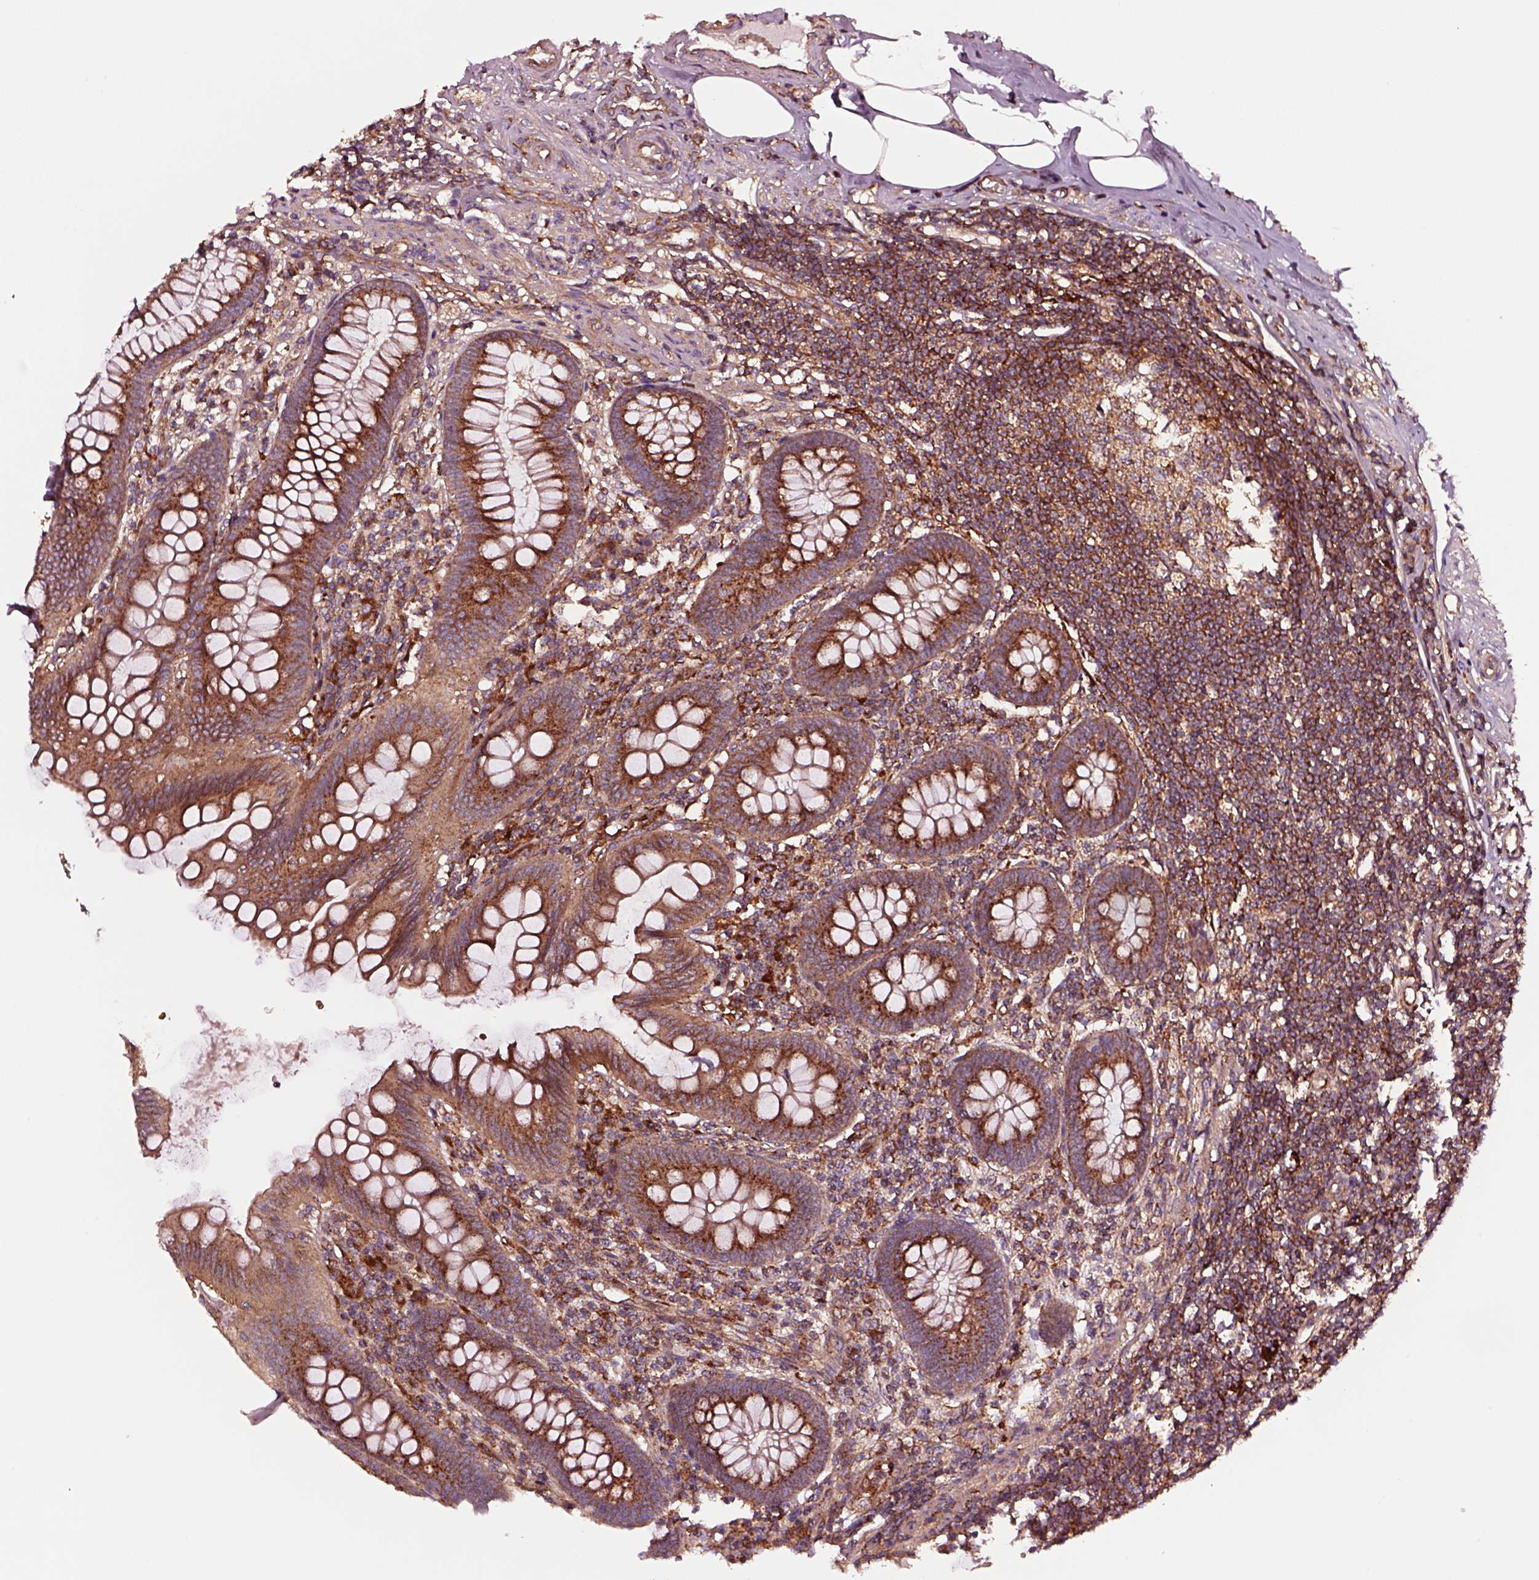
{"staining": {"intensity": "strong", "quantity": ">75%", "location": "cytoplasmic/membranous"}, "tissue": "appendix", "cell_type": "Glandular cells", "image_type": "normal", "snomed": [{"axis": "morphology", "description": "Normal tissue, NOS"}, {"axis": "topography", "description": "Appendix"}], "caption": "Appendix stained with DAB (3,3'-diaminobenzidine) immunohistochemistry reveals high levels of strong cytoplasmic/membranous staining in about >75% of glandular cells. (Stains: DAB in brown, nuclei in blue, Microscopy: brightfield microscopy at high magnification).", "gene": "WASHC2A", "patient": {"sex": "female", "age": 57}}